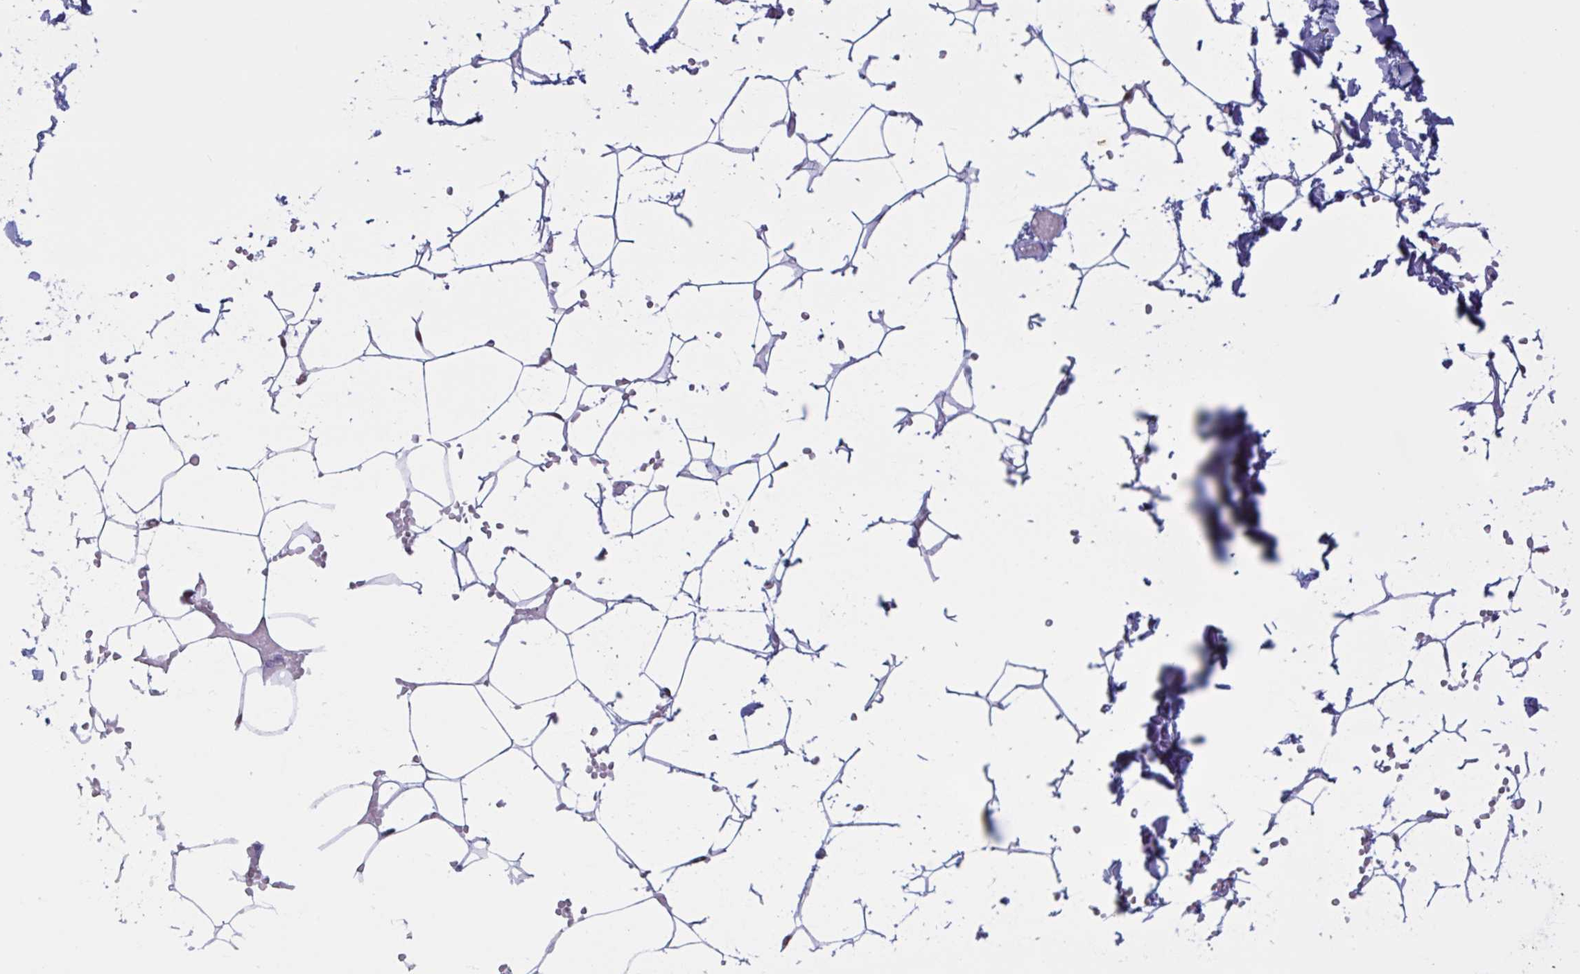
{"staining": {"intensity": "strong", "quantity": "<25%", "location": "nuclear"}, "tissue": "adipose tissue", "cell_type": "Adipocytes", "image_type": "normal", "snomed": [{"axis": "morphology", "description": "Normal tissue, NOS"}, {"axis": "topography", "description": "Skin"}, {"axis": "topography", "description": "Peripheral nerve tissue"}], "caption": "Strong nuclear staining is seen in approximately <25% of adipocytes in normal adipose tissue.", "gene": "PRMT6", "patient": {"sex": "female", "age": 56}}